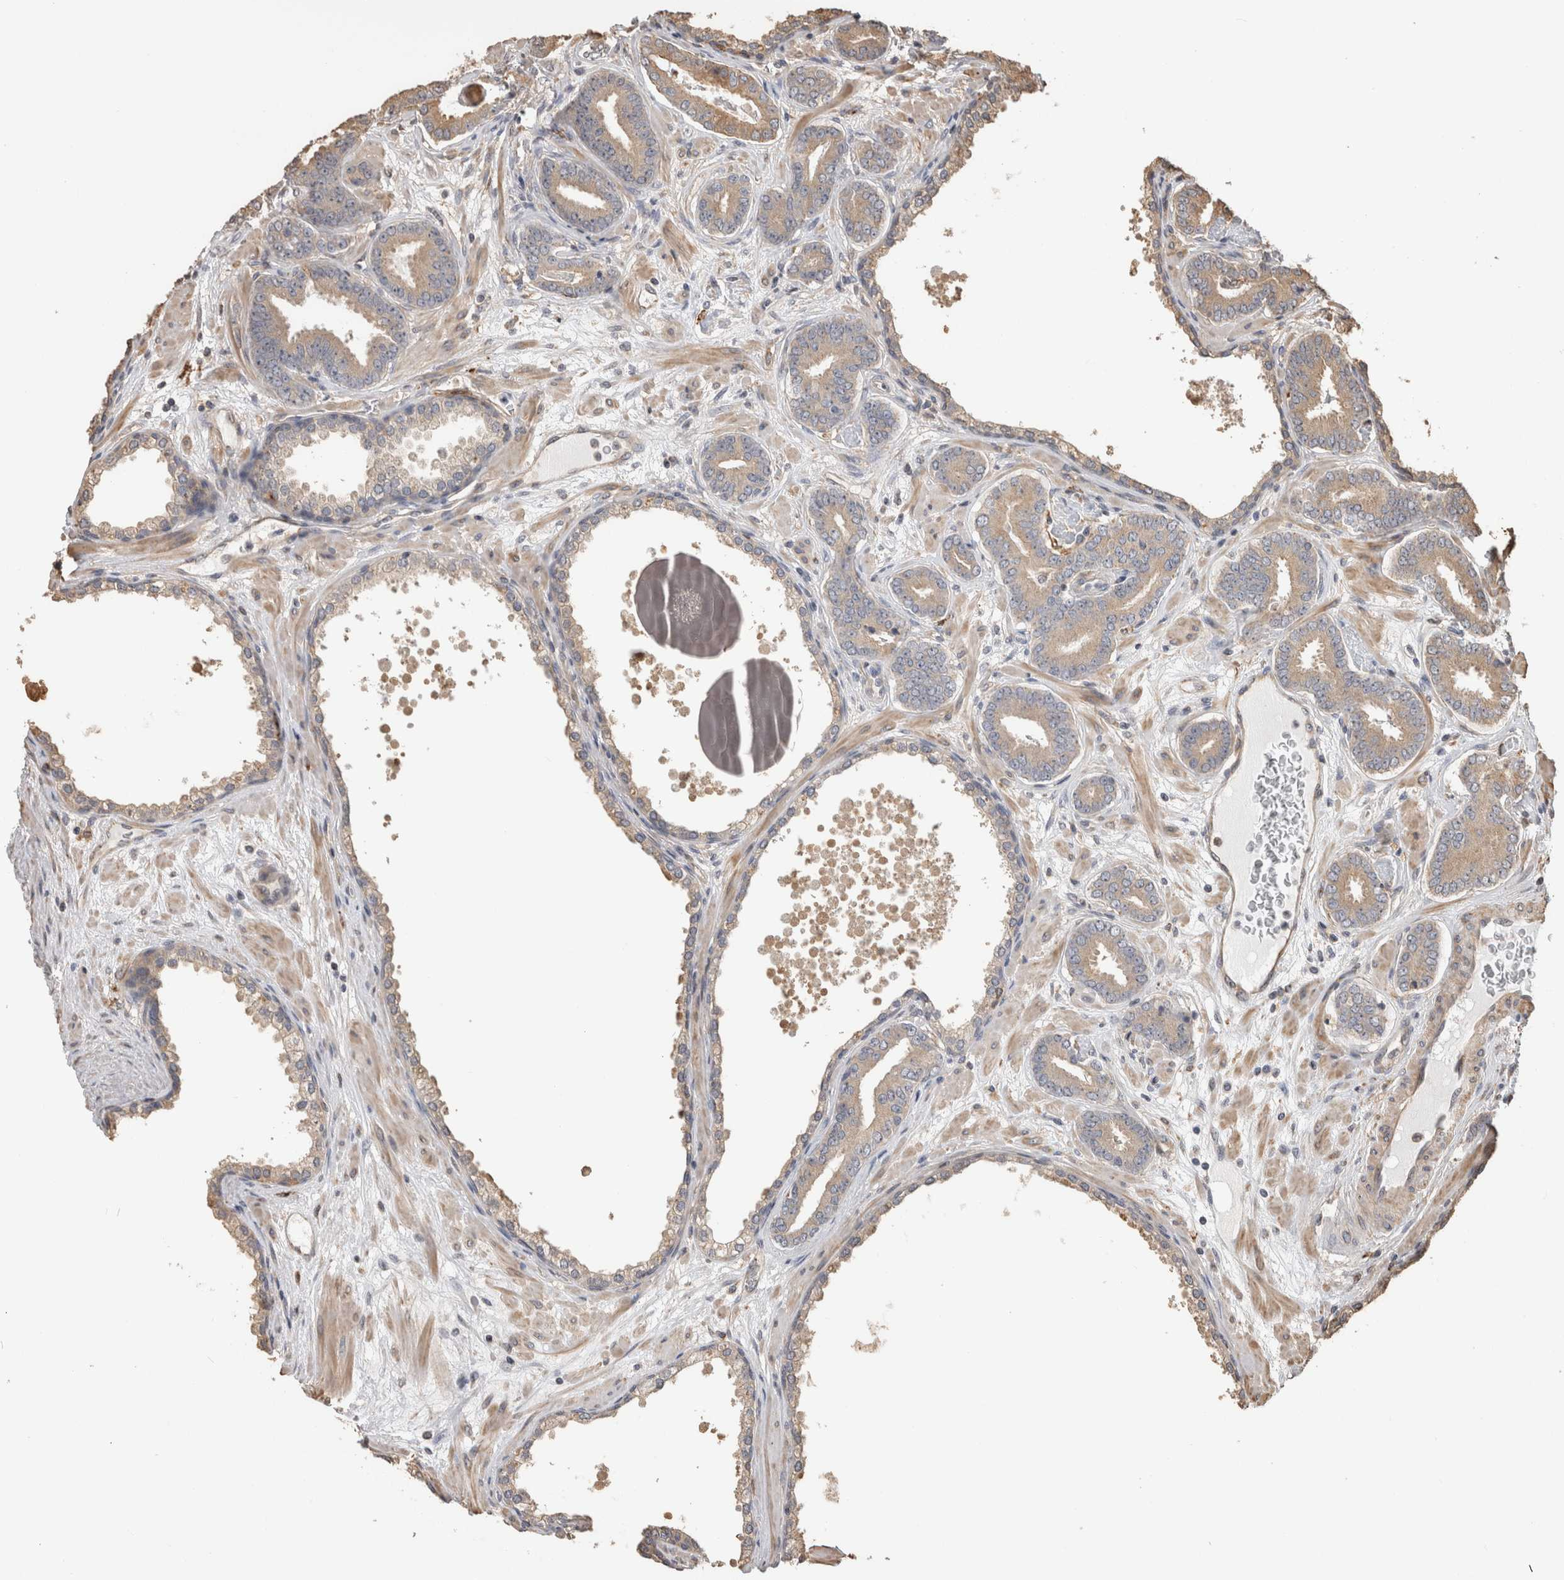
{"staining": {"intensity": "weak", "quantity": ">75%", "location": "cytoplasmic/membranous"}, "tissue": "prostate cancer", "cell_type": "Tumor cells", "image_type": "cancer", "snomed": [{"axis": "morphology", "description": "Adenocarcinoma, Low grade"}, {"axis": "topography", "description": "Prostate"}], "caption": "Weak cytoplasmic/membranous protein positivity is present in about >75% of tumor cells in prostate low-grade adenocarcinoma.", "gene": "CLIP1", "patient": {"sex": "male", "age": 62}}